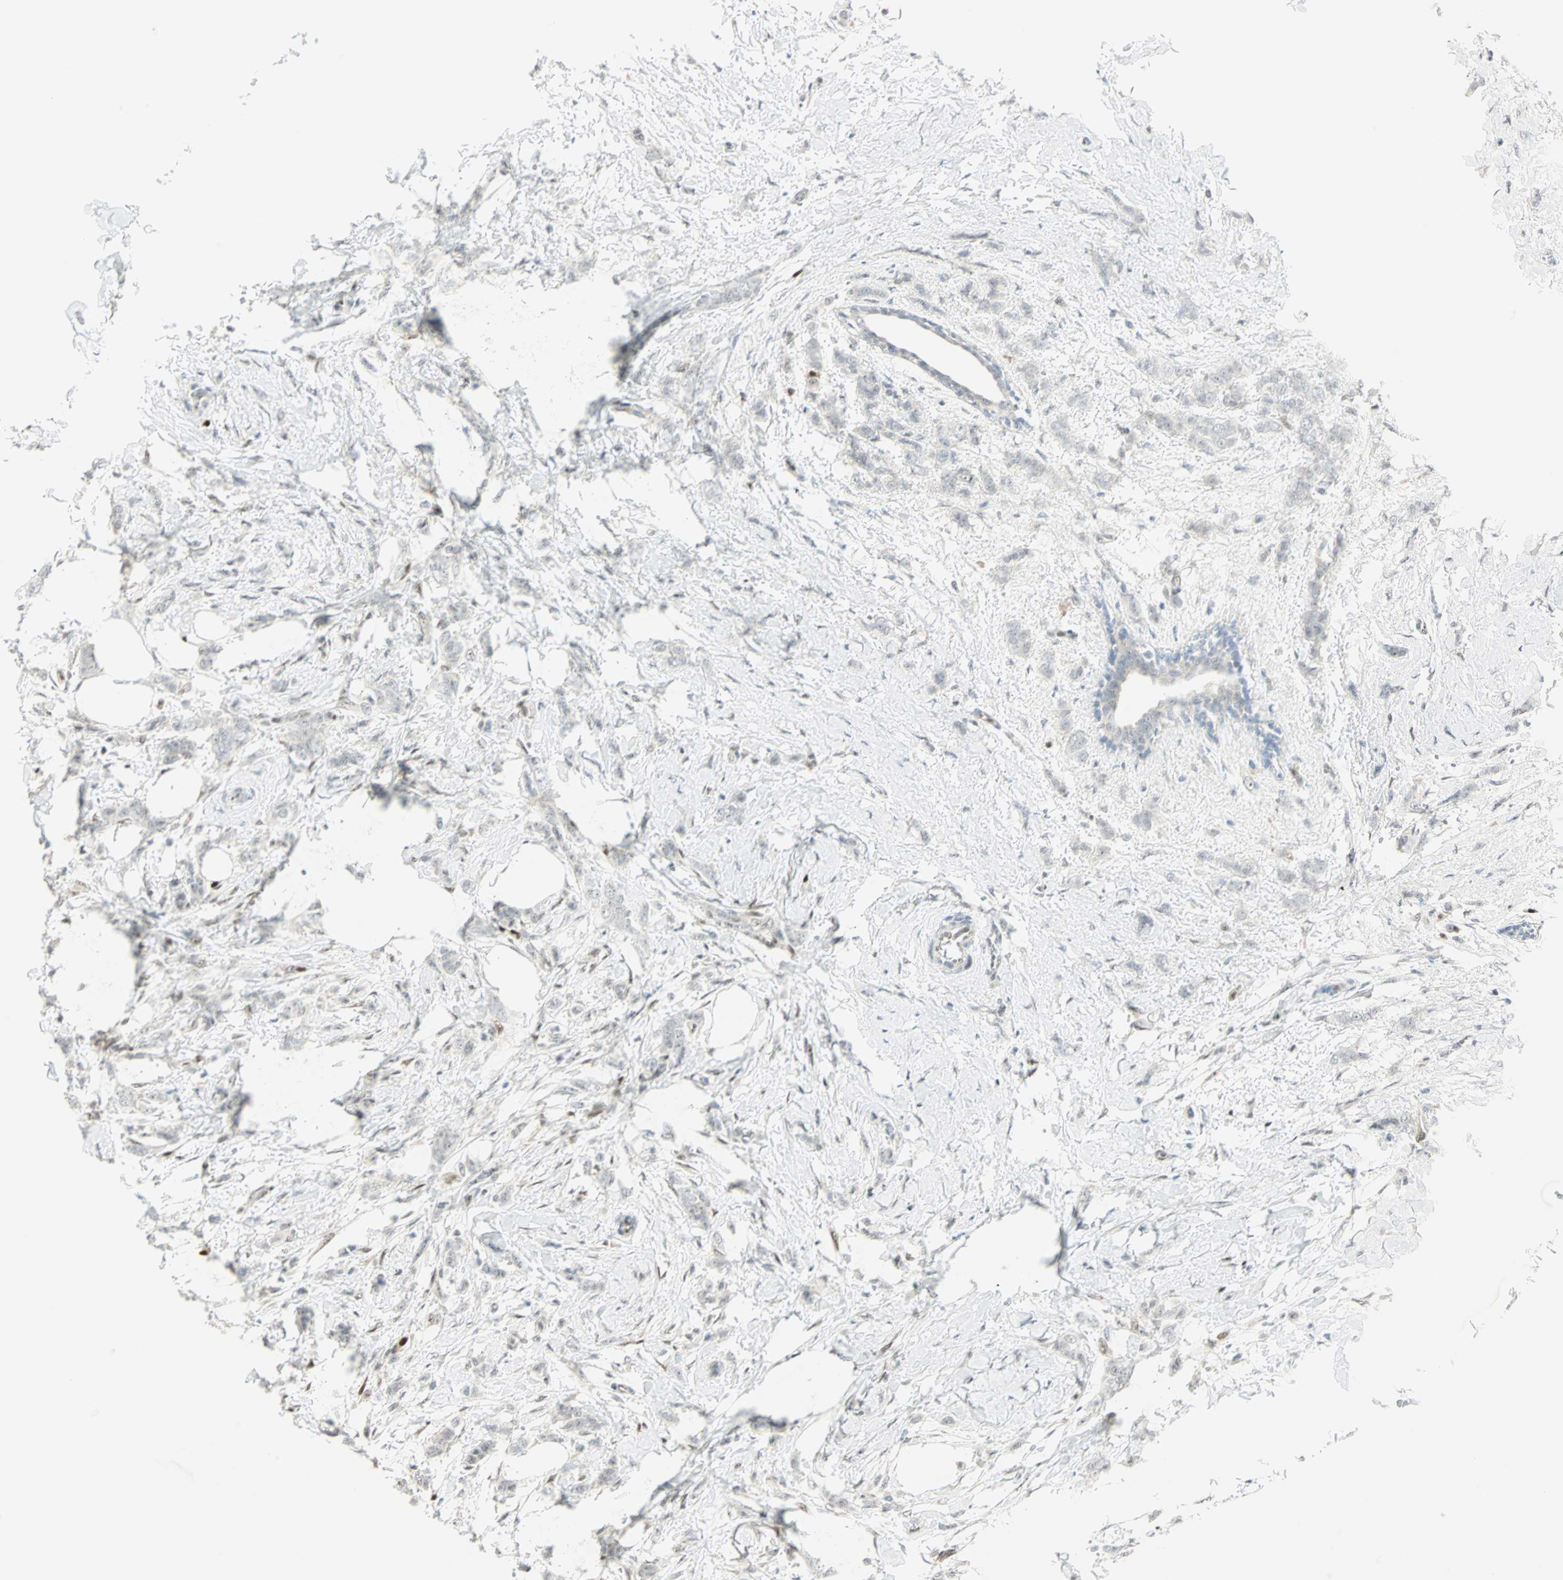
{"staining": {"intensity": "negative", "quantity": "none", "location": "none"}, "tissue": "breast cancer", "cell_type": "Tumor cells", "image_type": "cancer", "snomed": [{"axis": "morphology", "description": "Lobular carcinoma, in situ"}, {"axis": "morphology", "description": "Lobular carcinoma"}, {"axis": "topography", "description": "Breast"}], "caption": "High magnification brightfield microscopy of breast cancer (lobular carcinoma in situ) stained with DAB (brown) and counterstained with hematoxylin (blue): tumor cells show no significant expression.", "gene": "MSX2", "patient": {"sex": "female", "age": 41}}